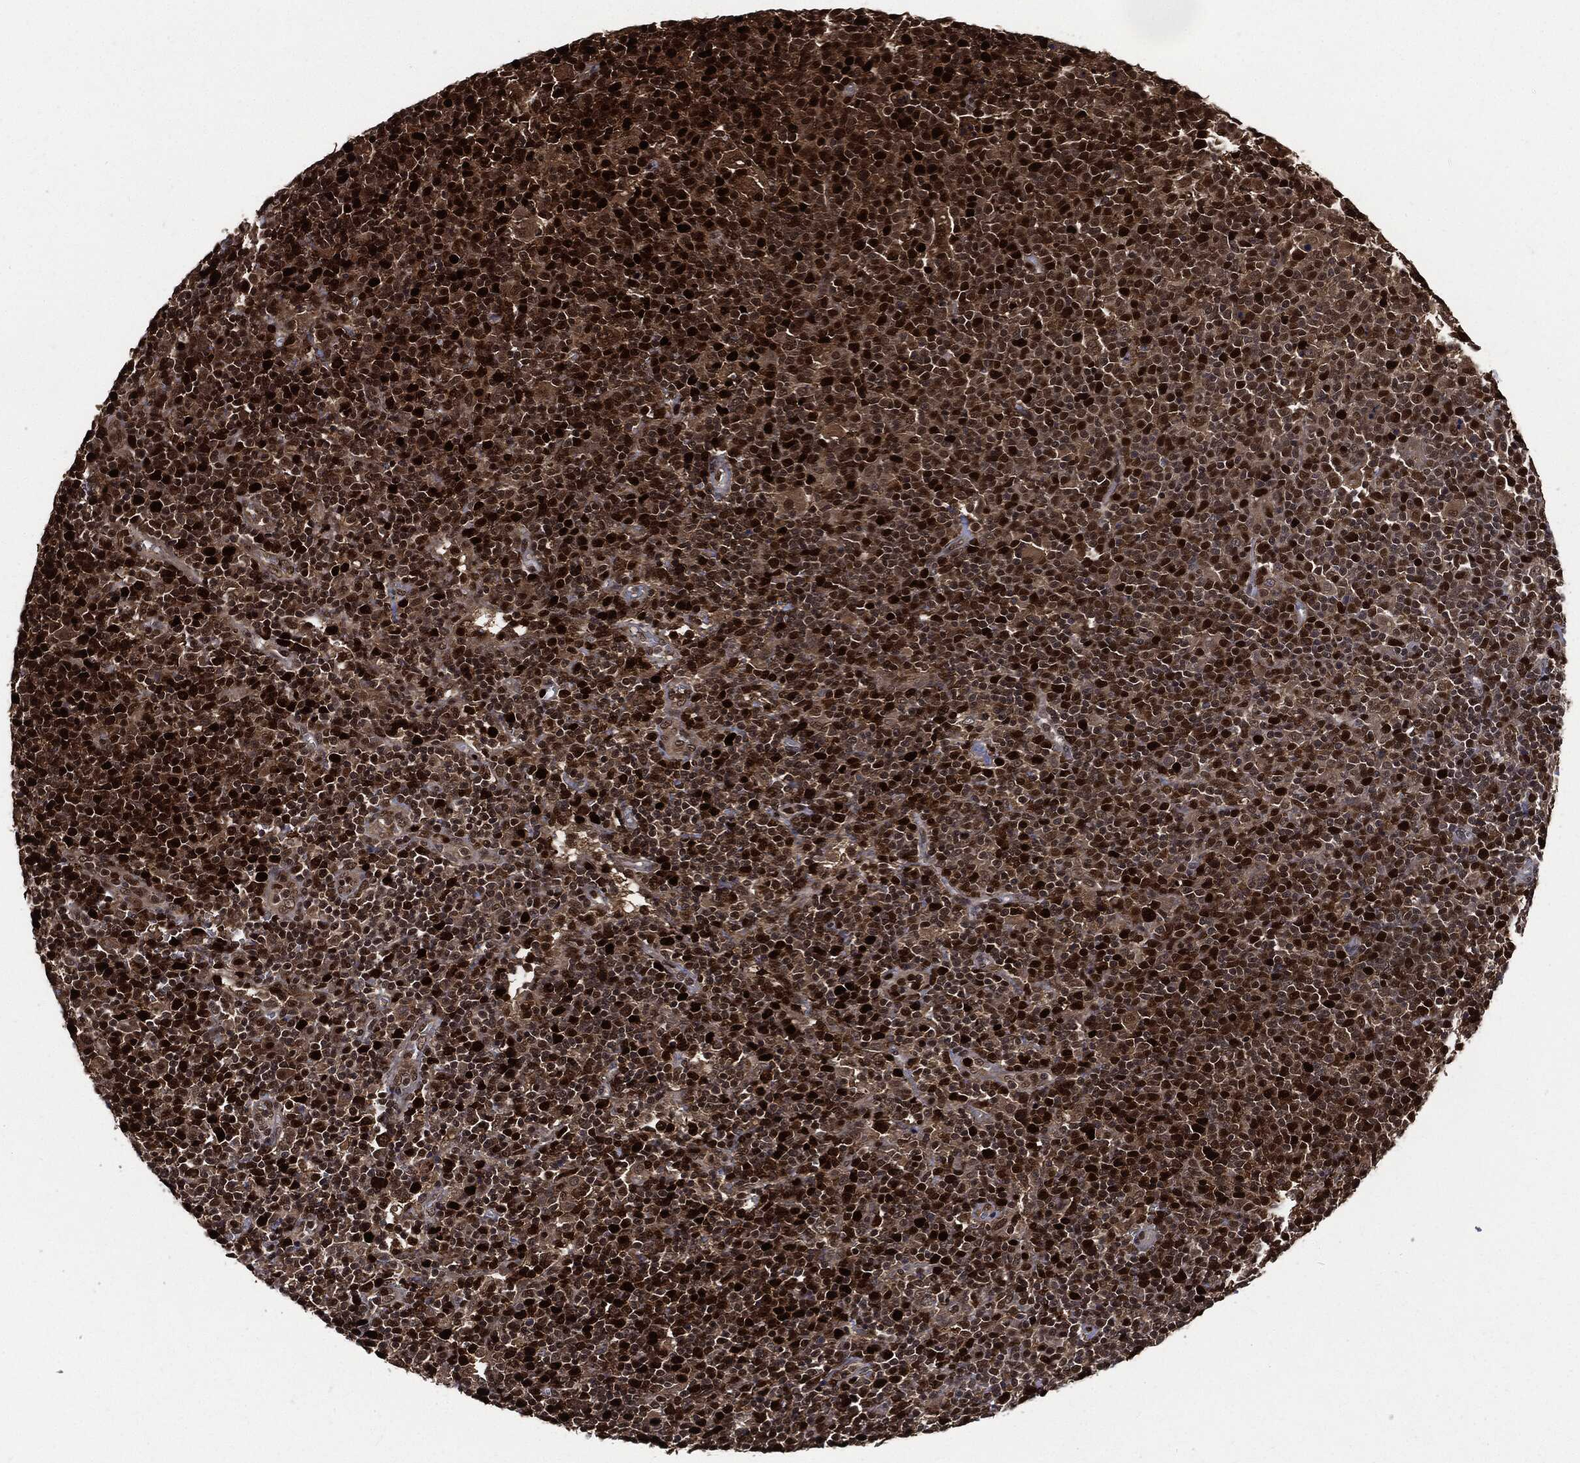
{"staining": {"intensity": "strong", "quantity": ">75%", "location": "nuclear"}, "tissue": "lymphoma", "cell_type": "Tumor cells", "image_type": "cancer", "snomed": [{"axis": "morphology", "description": "Malignant lymphoma, non-Hodgkin's type, High grade"}, {"axis": "topography", "description": "Lymph node"}], "caption": "Strong nuclear staining for a protein is identified in about >75% of tumor cells of high-grade malignant lymphoma, non-Hodgkin's type using immunohistochemistry (IHC).", "gene": "PCNA", "patient": {"sex": "male", "age": 61}}